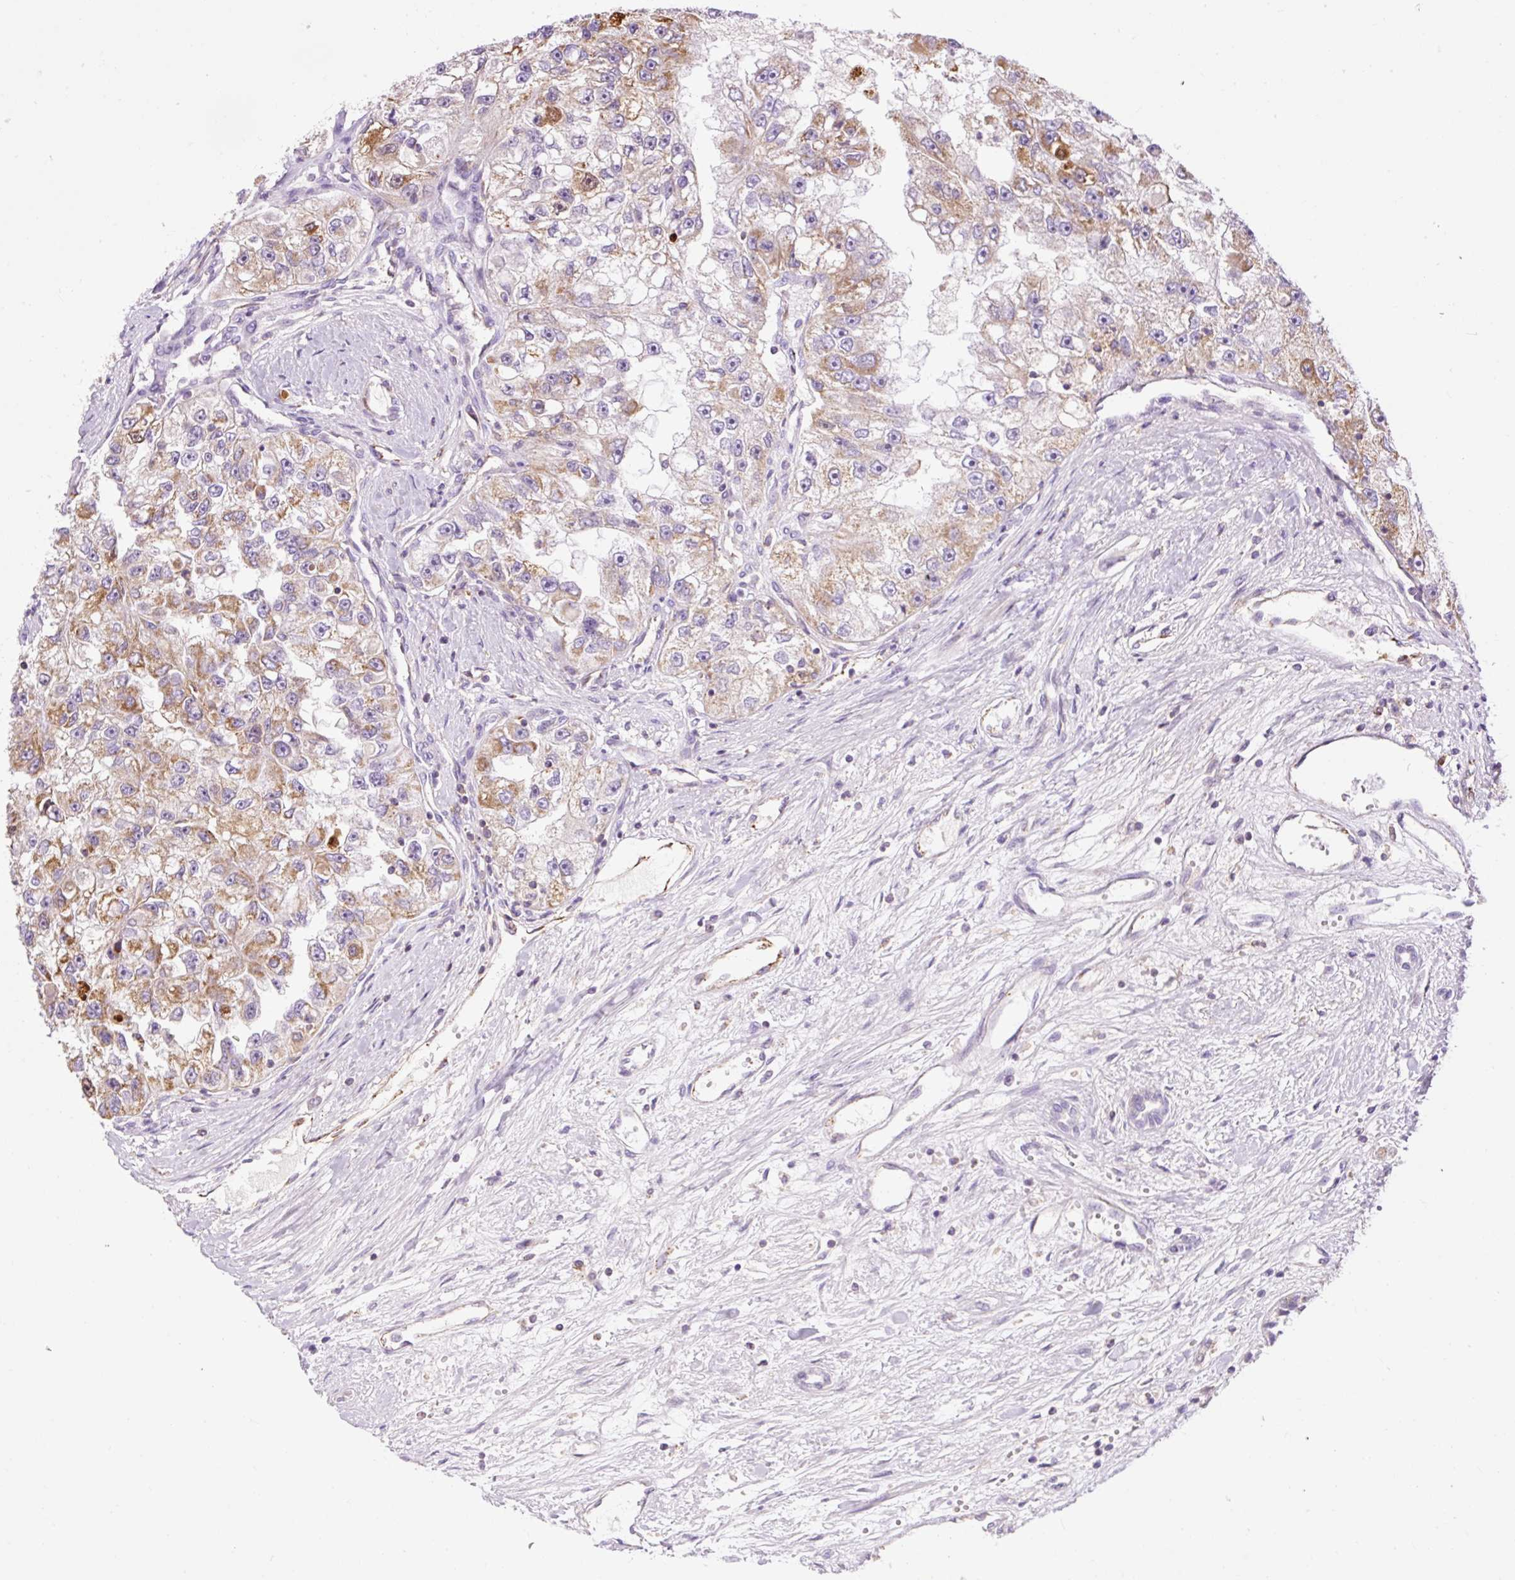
{"staining": {"intensity": "moderate", "quantity": ">75%", "location": "cytoplasmic/membranous"}, "tissue": "renal cancer", "cell_type": "Tumor cells", "image_type": "cancer", "snomed": [{"axis": "morphology", "description": "Adenocarcinoma, NOS"}, {"axis": "topography", "description": "Kidney"}], "caption": "An immunohistochemistry histopathology image of tumor tissue is shown. Protein staining in brown labels moderate cytoplasmic/membranous positivity in adenocarcinoma (renal) within tumor cells.", "gene": "CD83", "patient": {"sex": "male", "age": 63}}